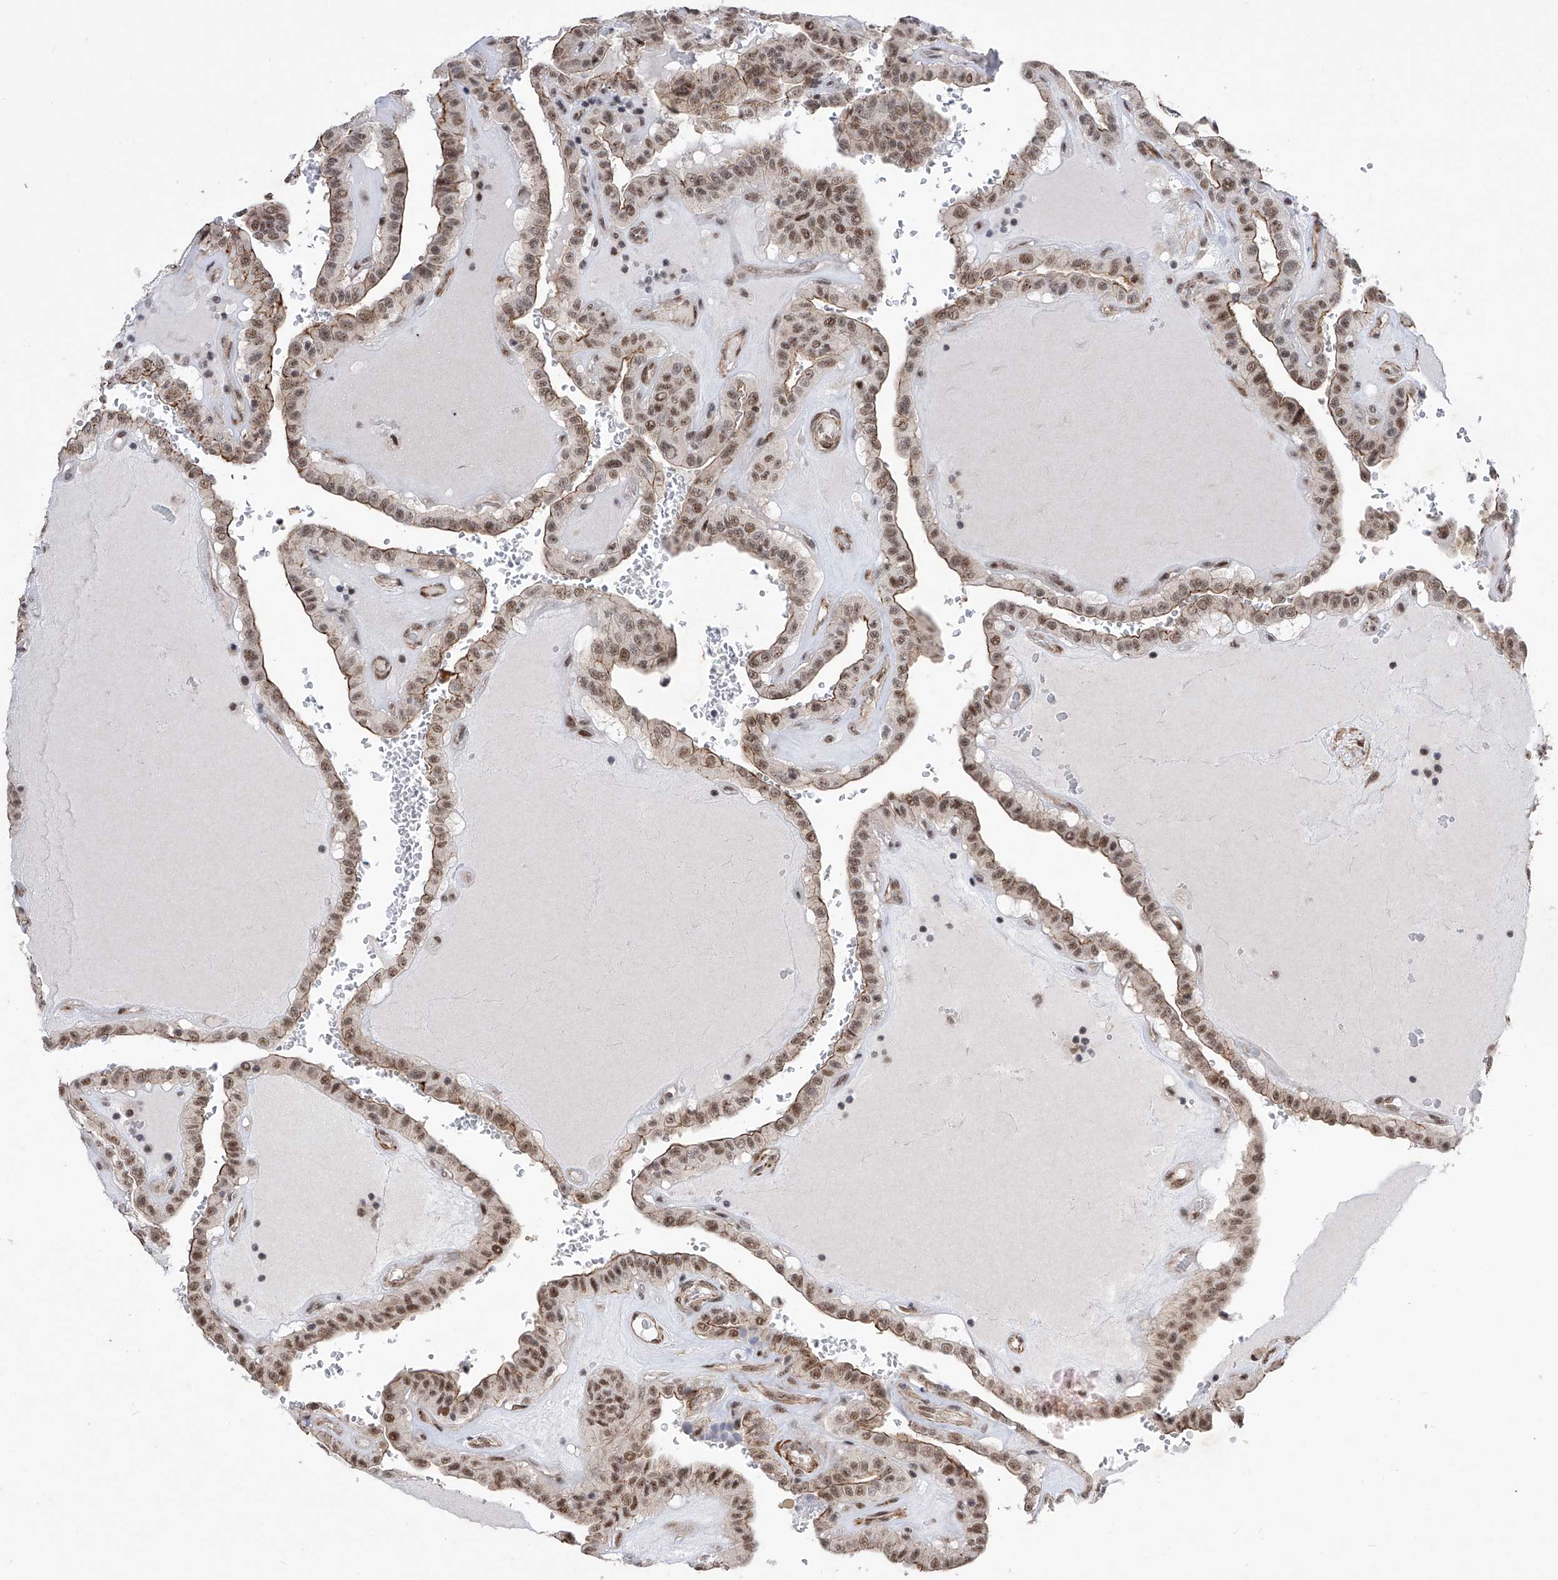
{"staining": {"intensity": "moderate", "quantity": ">75%", "location": "cytoplasmic/membranous,nuclear"}, "tissue": "thyroid cancer", "cell_type": "Tumor cells", "image_type": "cancer", "snomed": [{"axis": "morphology", "description": "Papillary adenocarcinoma, NOS"}, {"axis": "topography", "description": "Thyroid gland"}], "caption": "Immunohistochemistry micrograph of thyroid papillary adenocarcinoma stained for a protein (brown), which demonstrates medium levels of moderate cytoplasmic/membranous and nuclear staining in approximately >75% of tumor cells.", "gene": "NFATC4", "patient": {"sex": "male", "age": 77}}